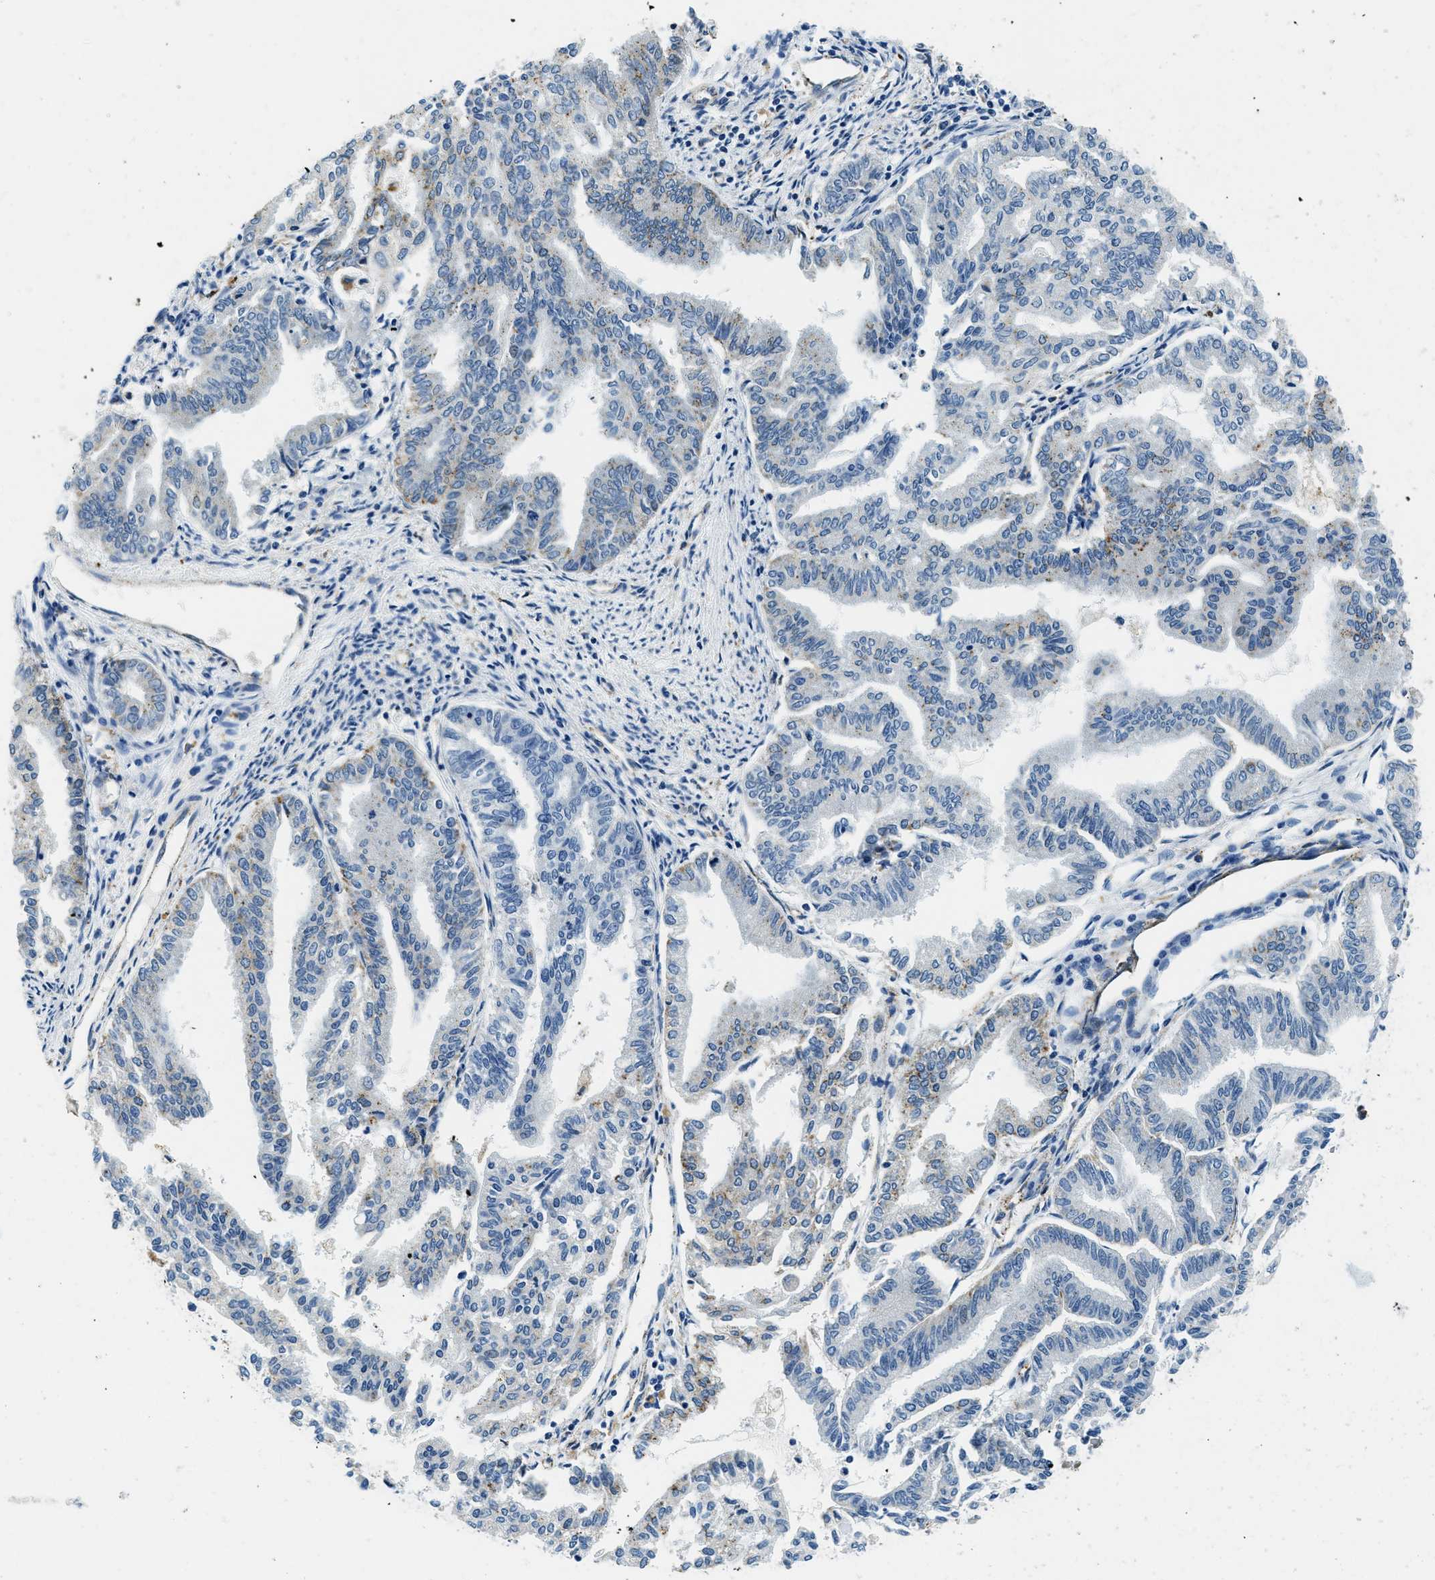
{"staining": {"intensity": "weak", "quantity": "<25%", "location": "cytoplasmic/membranous"}, "tissue": "endometrial cancer", "cell_type": "Tumor cells", "image_type": "cancer", "snomed": [{"axis": "morphology", "description": "Adenocarcinoma, NOS"}, {"axis": "topography", "description": "Endometrium"}], "caption": "Protein analysis of endometrial cancer (adenocarcinoma) reveals no significant staining in tumor cells.", "gene": "GNS", "patient": {"sex": "female", "age": 79}}